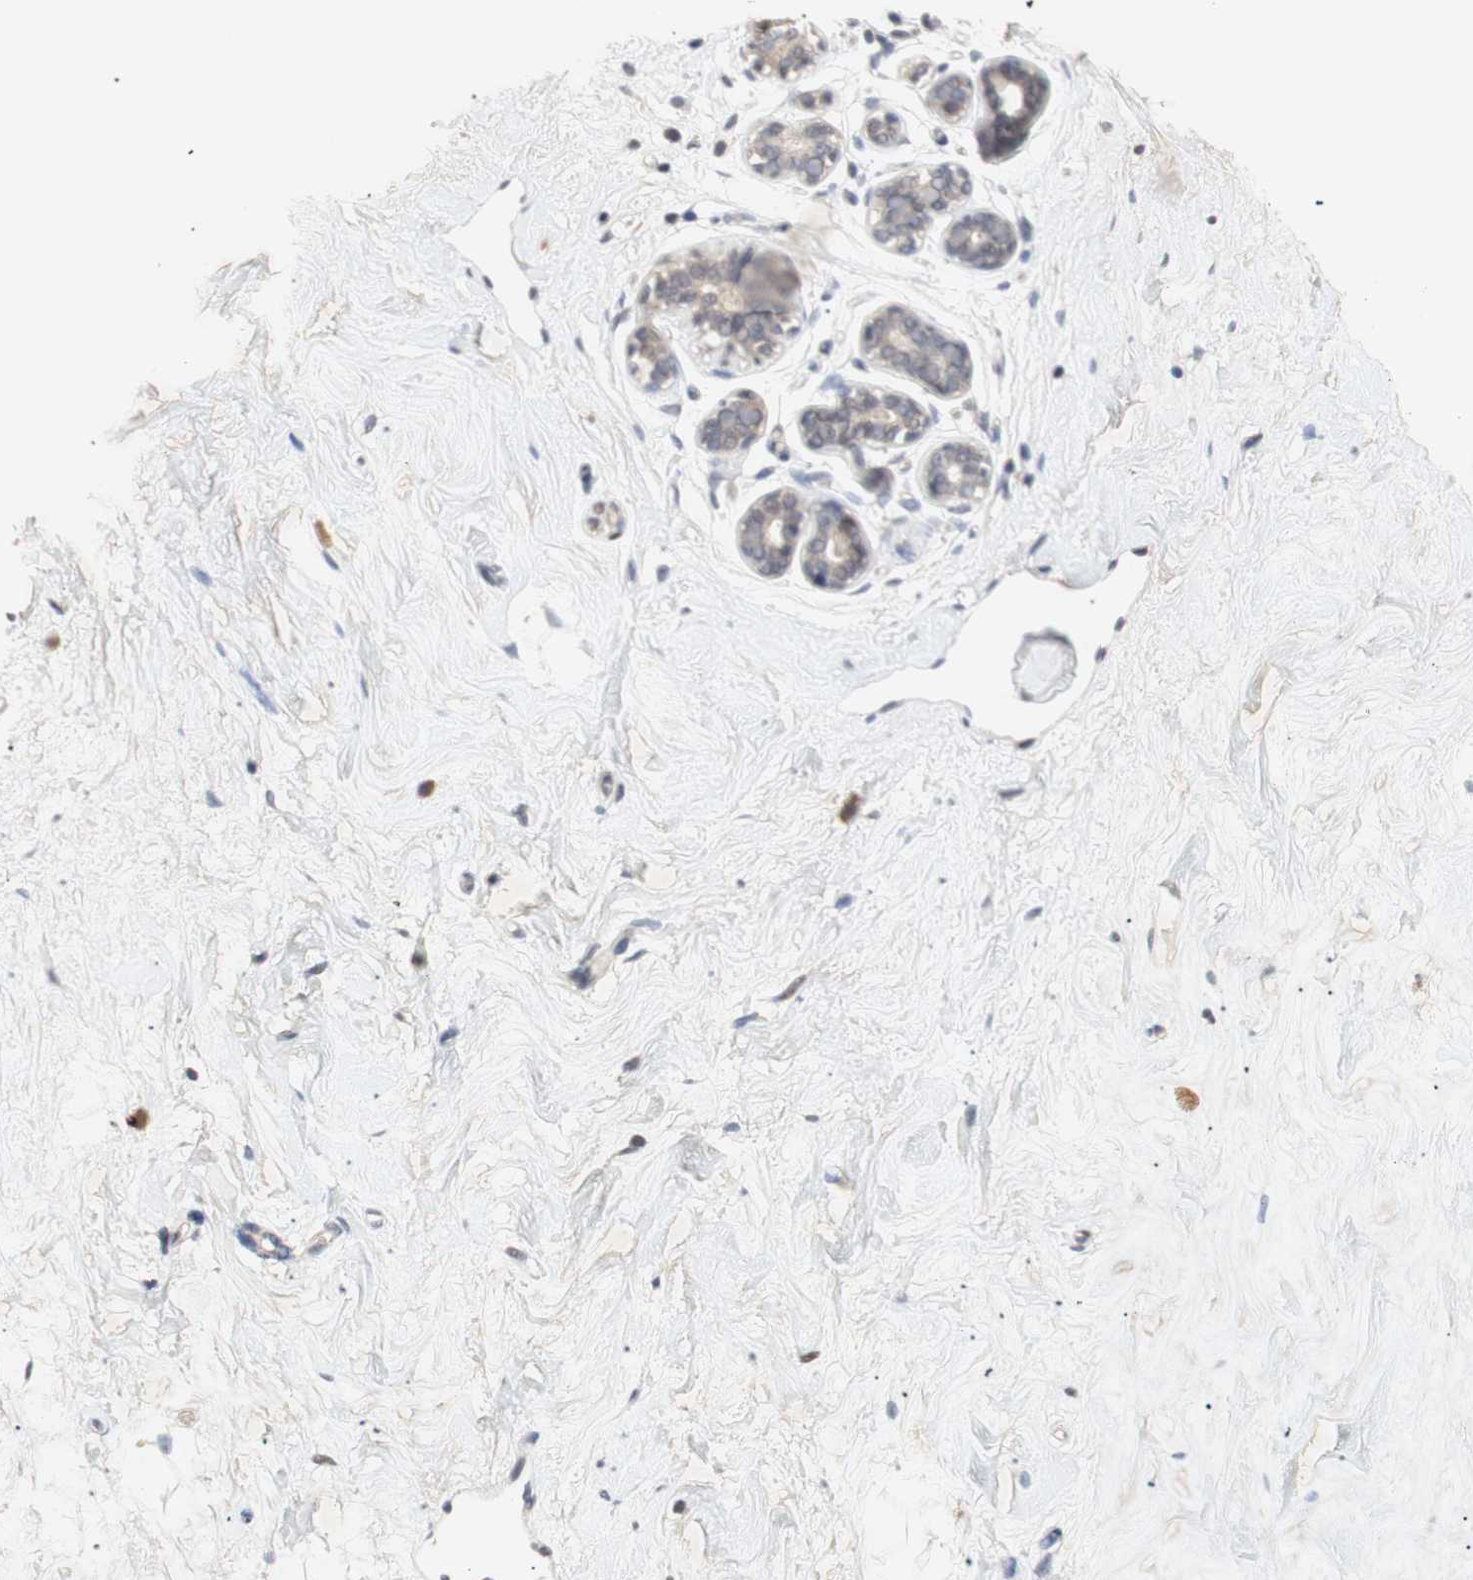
{"staining": {"intensity": "negative", "quantity": "none", "location": "none"}, "tissue": "breast", "cell_type": "Adipocytes", "image_type": "normal", "snomed": [{"axis": "morphology", "description": "Normal tissue, NOS"}, {"axis": "topography", "description": "Breast"}], "caption": "IHC of unremarkable human breast exhibits no staining in adipocytes.", "gene": "FOSB", "patient": {"sex": "female", "age": 23}}